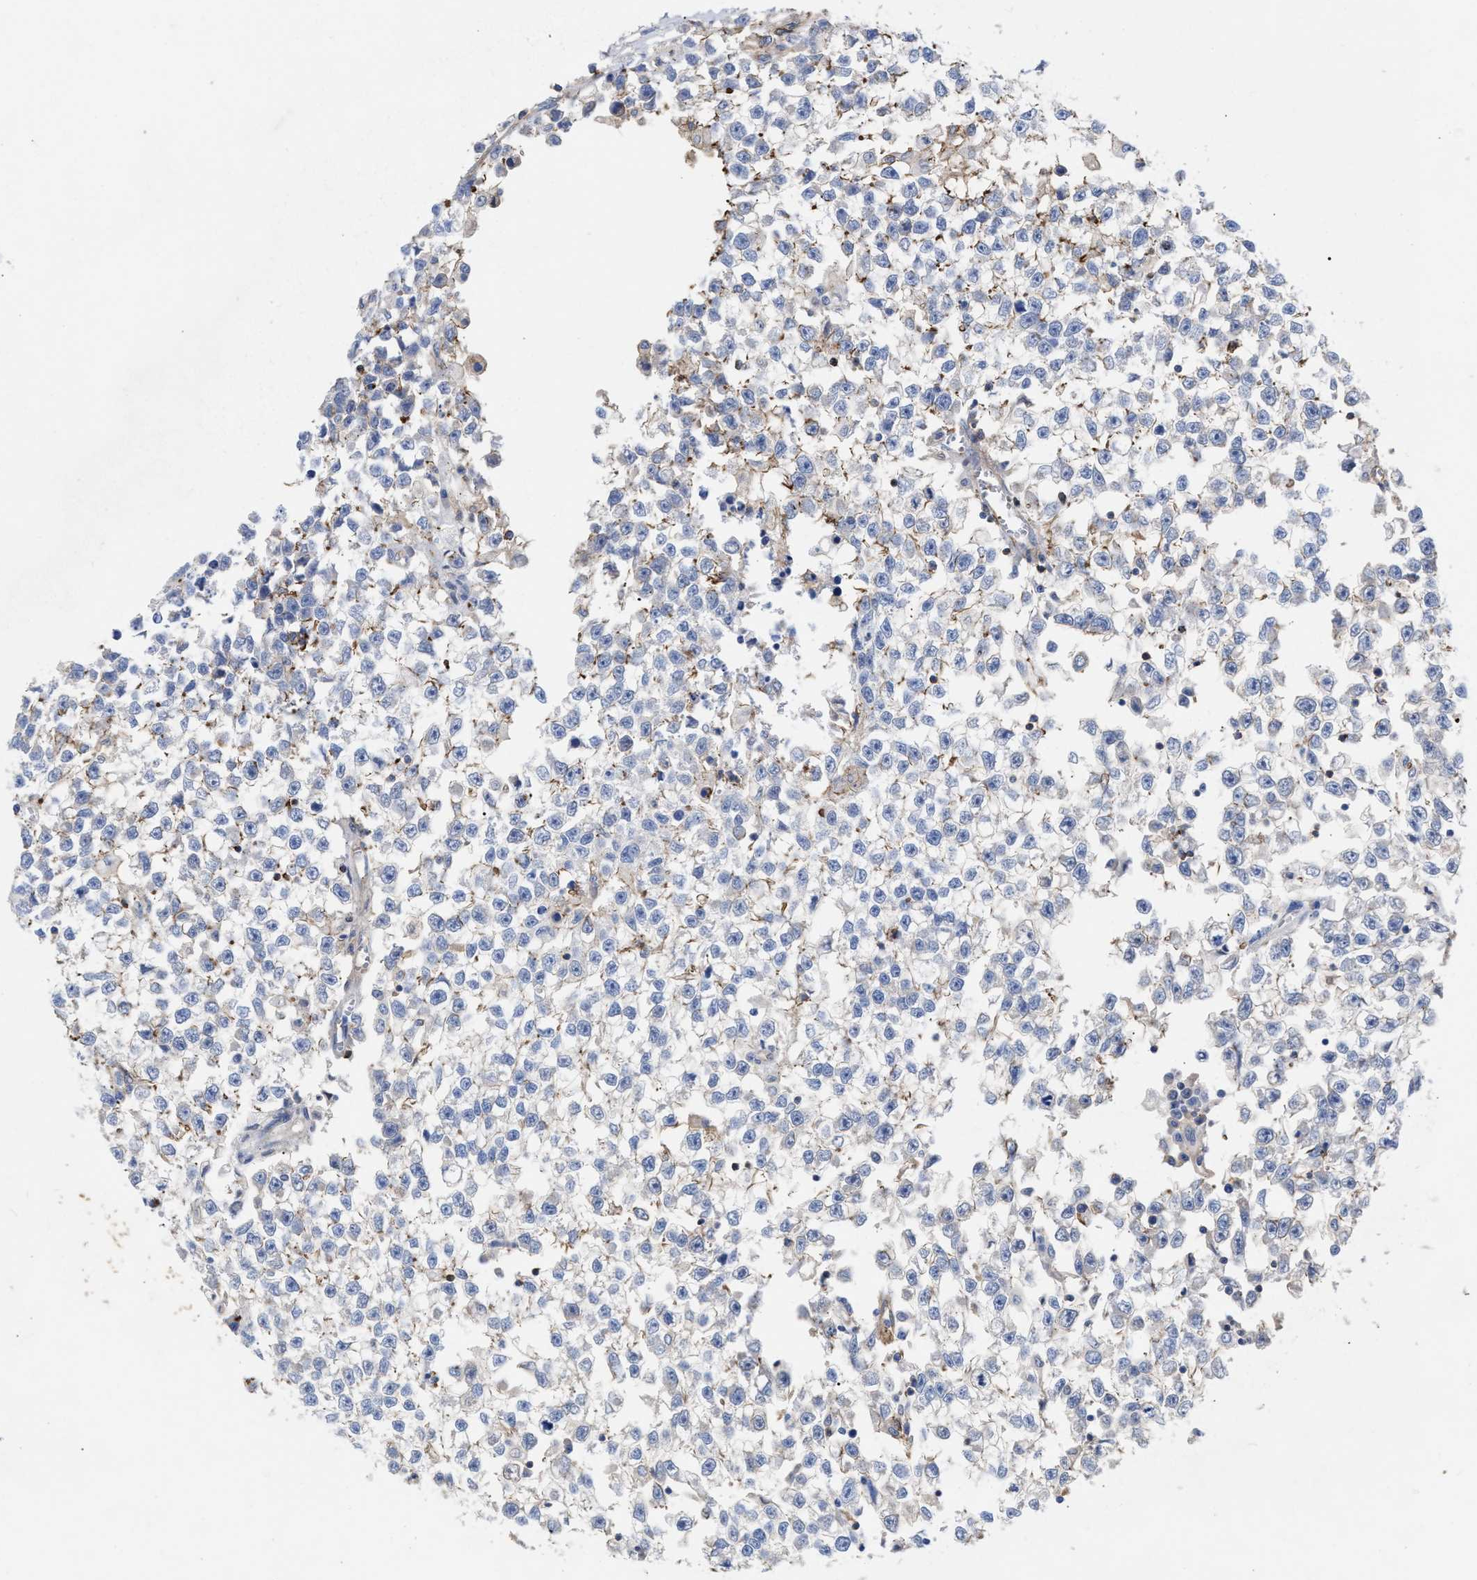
{"staining": {"intensity": "negative", "quantity": "none", "location": "none"}, "tissue": "testis cancer", "cell_type": "Tumor cells", "image_type": "cancer", "snomed": [{"axis": "morphology", "description": "Seminoma, NOS"}, {"axis": "morphology", "description": "Carcinoma, Embryonal, NOS"}, {"axis": "topography", "description": "Testis"}], "caption": "A histopathology image of testis cancer stained for a protein shows no brown staining in tumor cells.", "gene": "HS3ST5", "patient": {"sex": "male", "age": 51}}